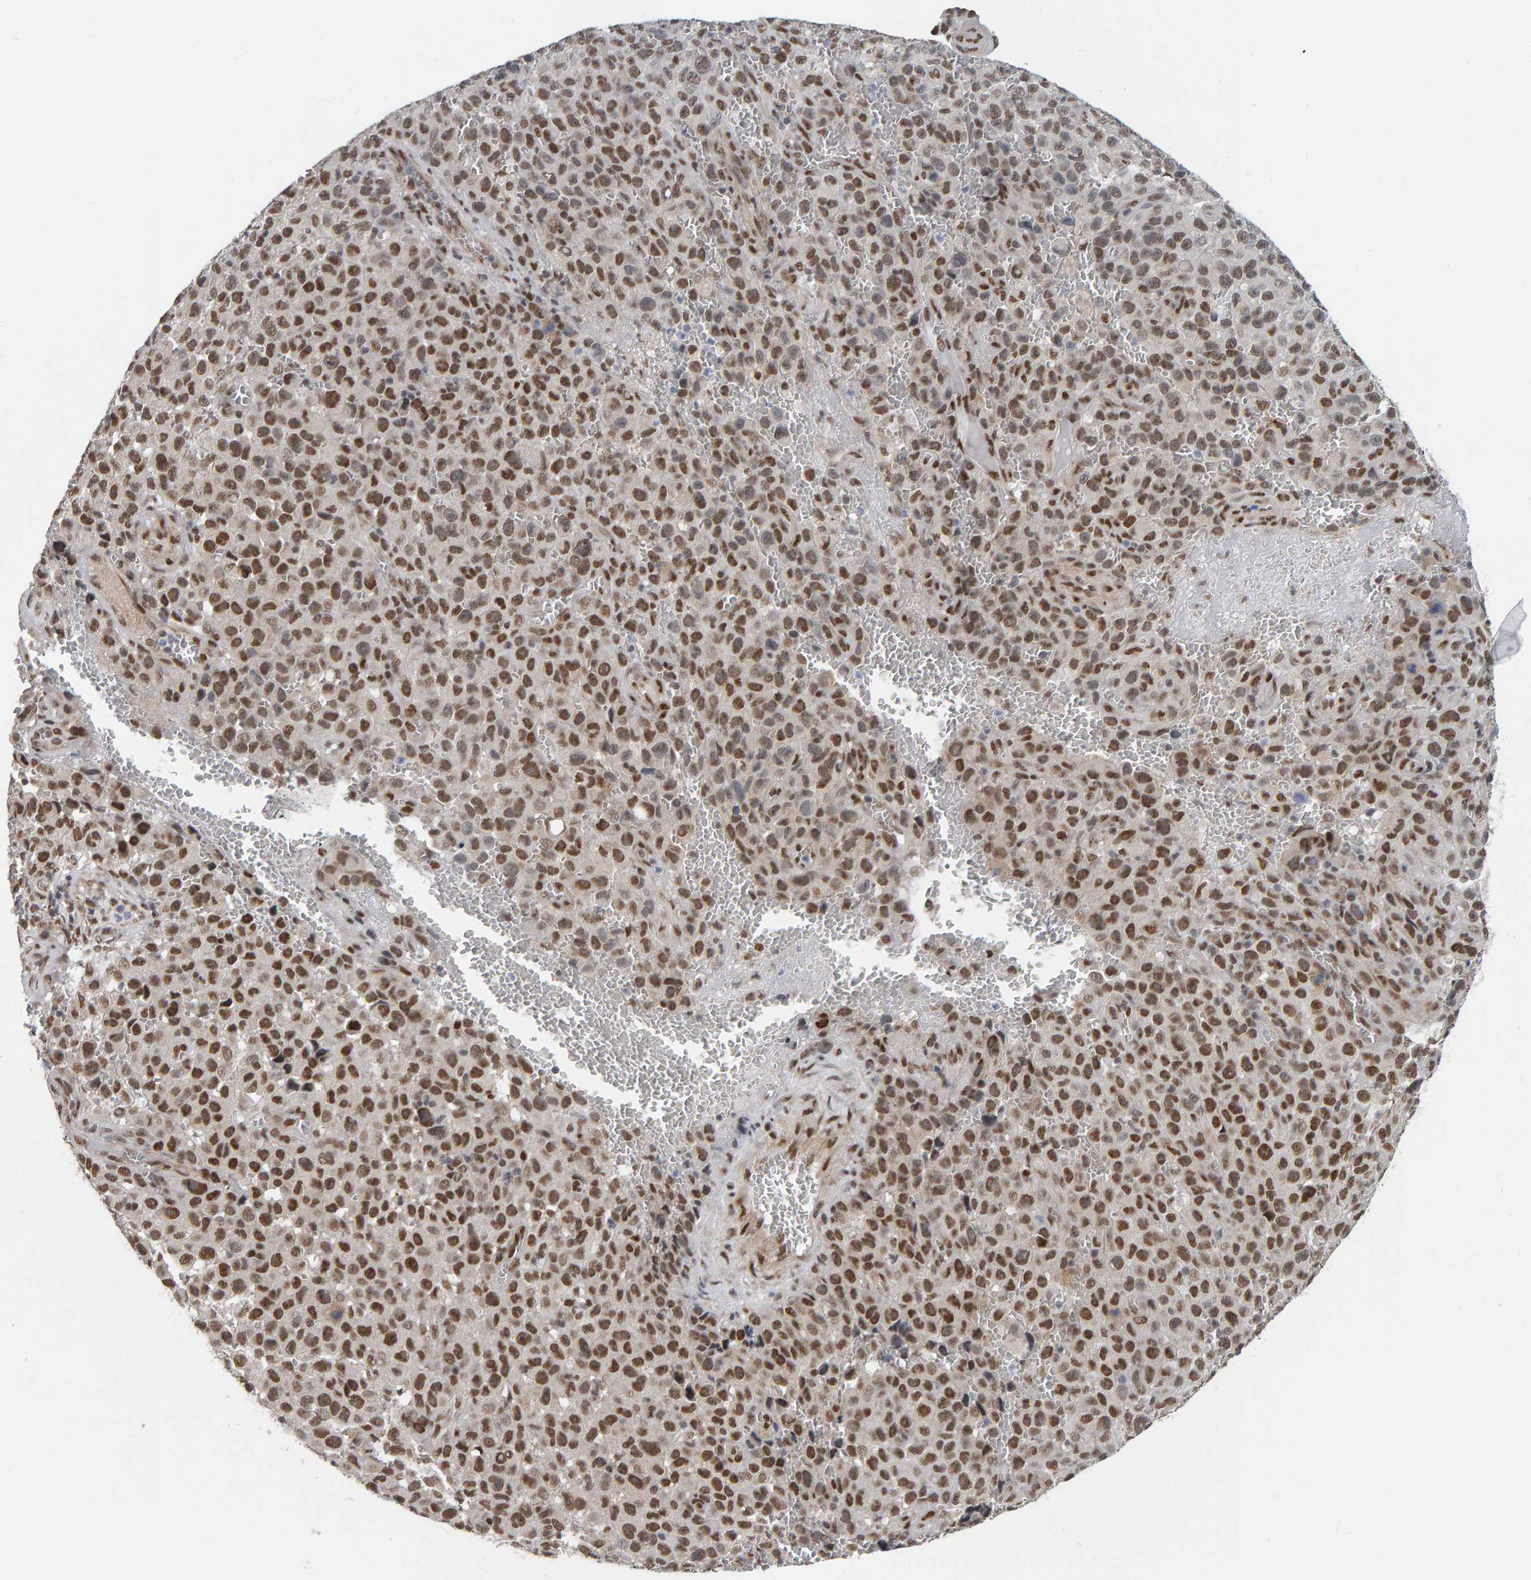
{"staining": {"intensity": "strong", "quantity": ">75%", "location": "nuclear"}, "tissue": "melanoma", "cell_type": "Tumor cells", "image_type": "cancer", "snomed": [{"axis": "morphology", "description": "Malignant melanoma, NOS"}, {"axis": "topography", "description": "Skin"}], "caption": "Brown immunohistochemical staining in human malignant melanoma reveals strong nuclear expression in approximately >75% of tumor cells. The protein is stained brown, and the nuclei are stained in blue (DAB (3,3'-diaminobenzidine) IHC with brightfield microscopy, high magnification).", "gene": "ATF7IP", "patient": {"sex": "female", "age": 82}}